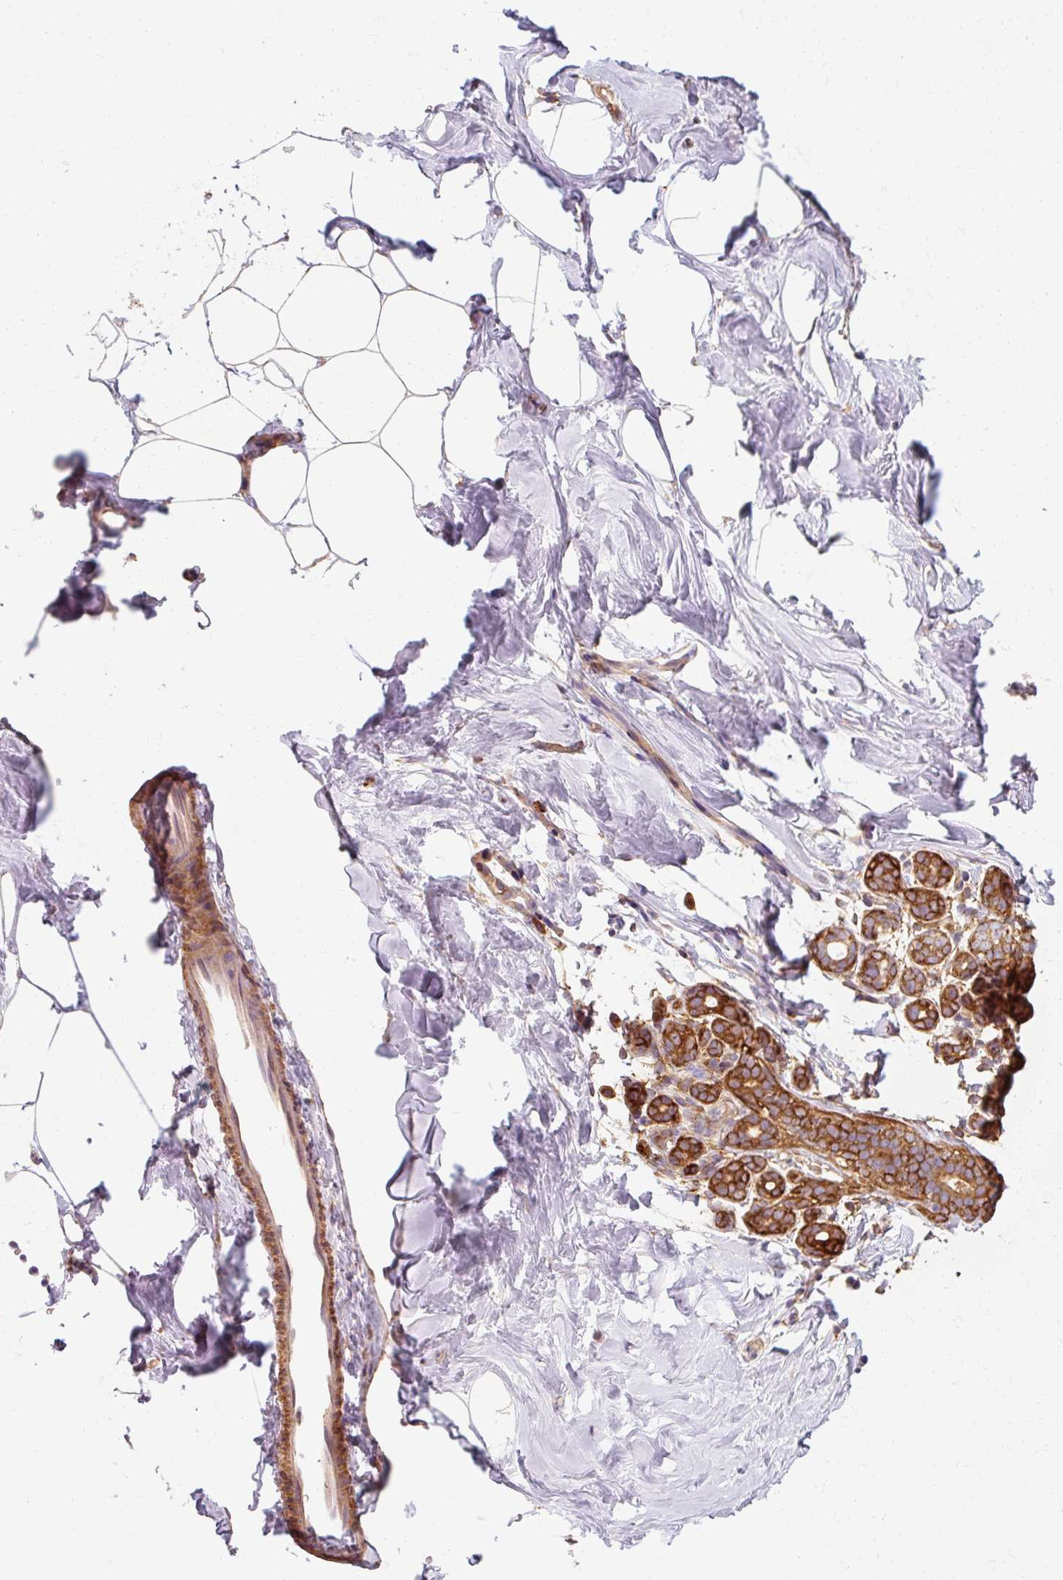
{"staining": {"intensity": "negative", "quantity": "none", "location": "none"}, "tissue": "breast", "cell_type": "Adipocytes", "image_type": "normal", "snomed": [{"axis": "morphology", "description": "Normal tissue, NOS"}, {"axis": "topography", "description": "Breast"}], "caption": "A high-resolution image shows immunohistochemistry staining of unremarkable breast, which exhibits no significant expression in adipocytes.", "gene": "TBC1D4", "patient": {"sex": "female", "age": 32}}